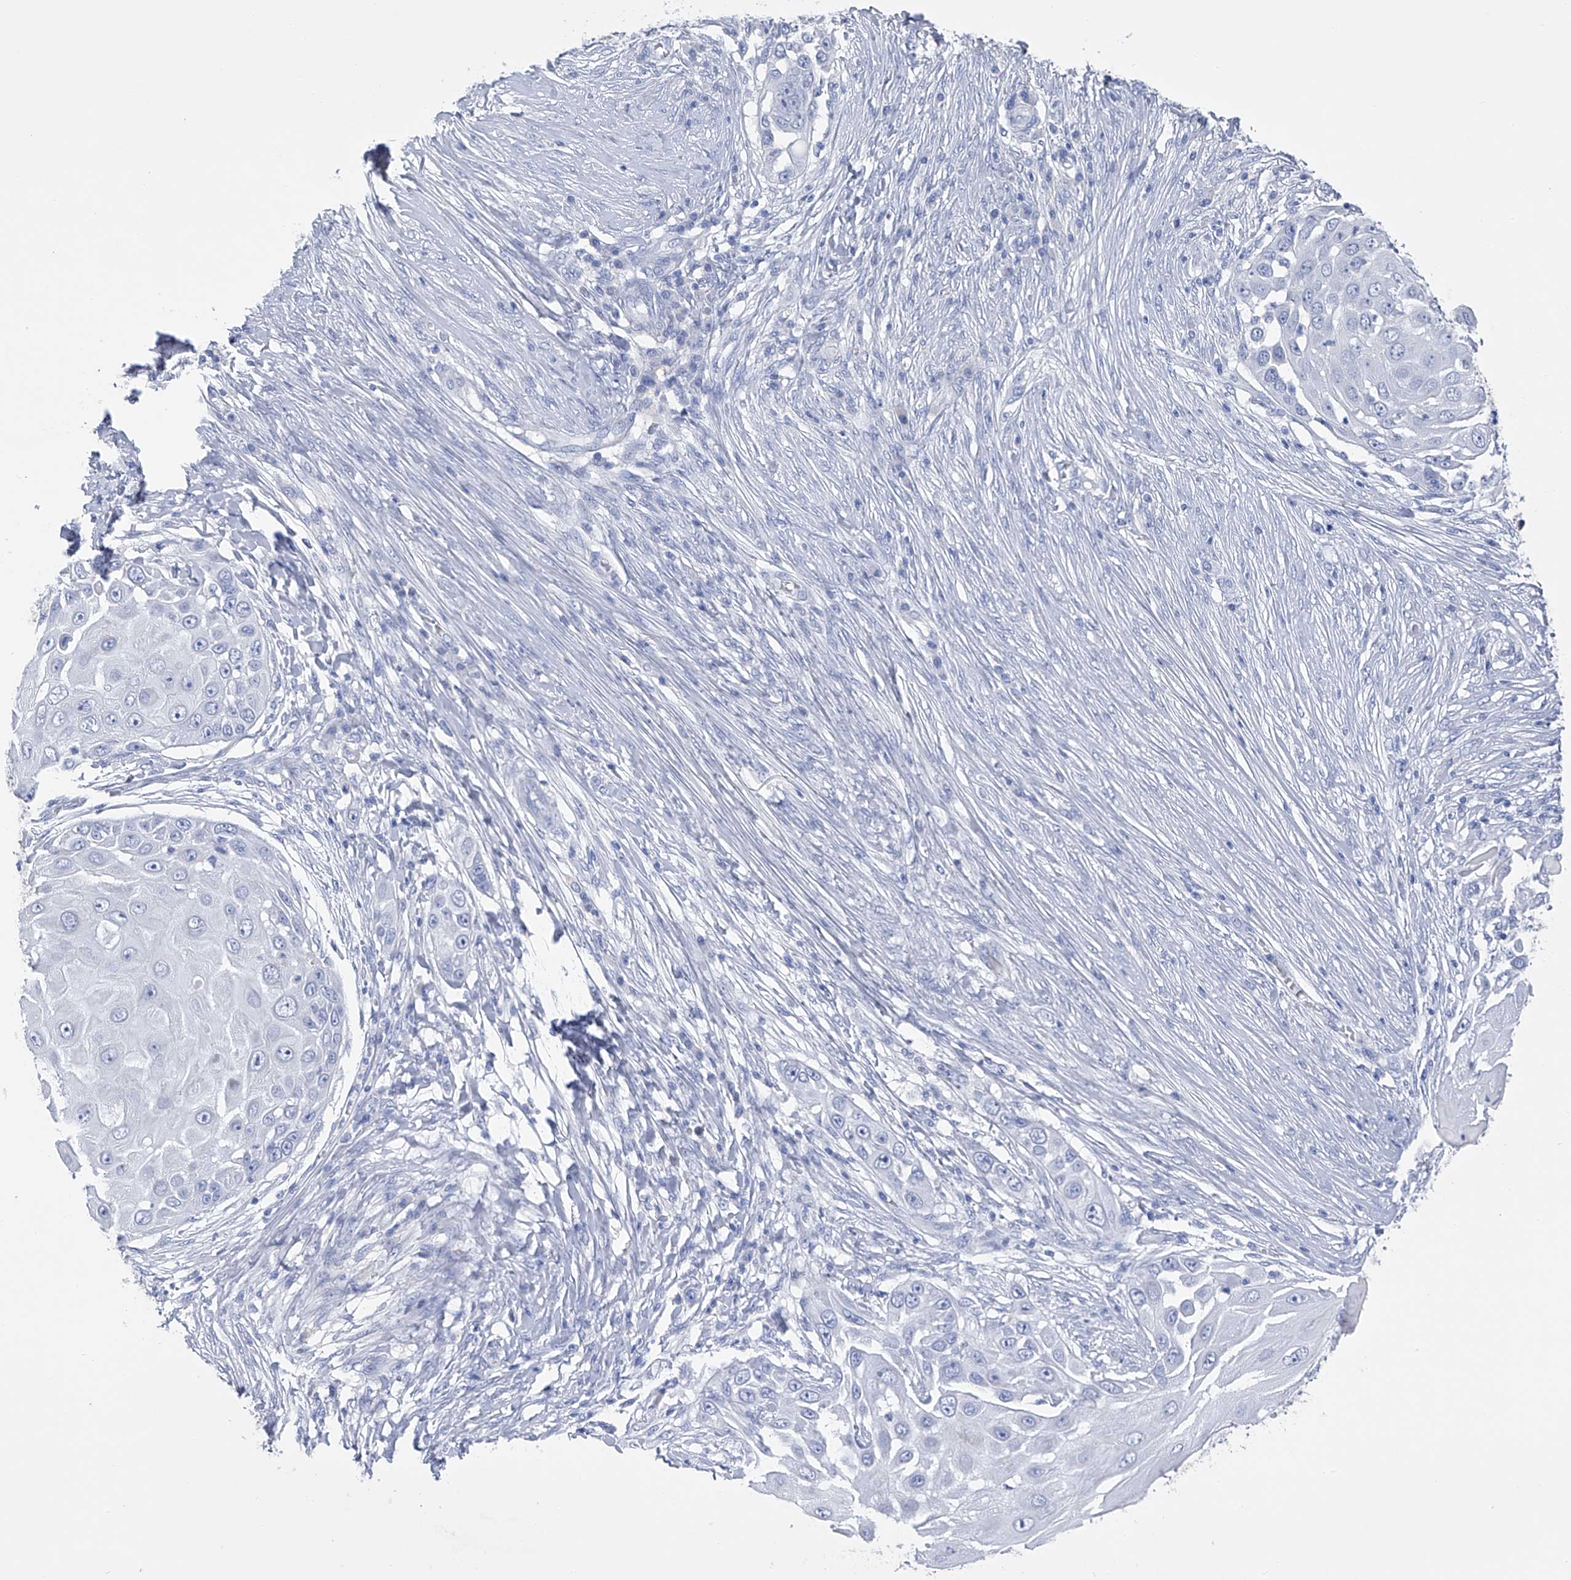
{"staining": {"intensity": "negative", "quantity": "none", "location": "none"}, "tissue": "skin cancer", "cell_type": "Tumor cells", "image_type": "cancer", "snomed": [{"axis": "morphology", "description": "Squamous cell carcinoma, NOS"}, {"axis": "topography", "description": "Skin"}], "caption": "Skin squamous cell carcinoma was stained to show a protein in brown. There is no significant staining in tumor cells.", "gene": "ADRA1A", "patient": {"sex": "female", "age": 44}}